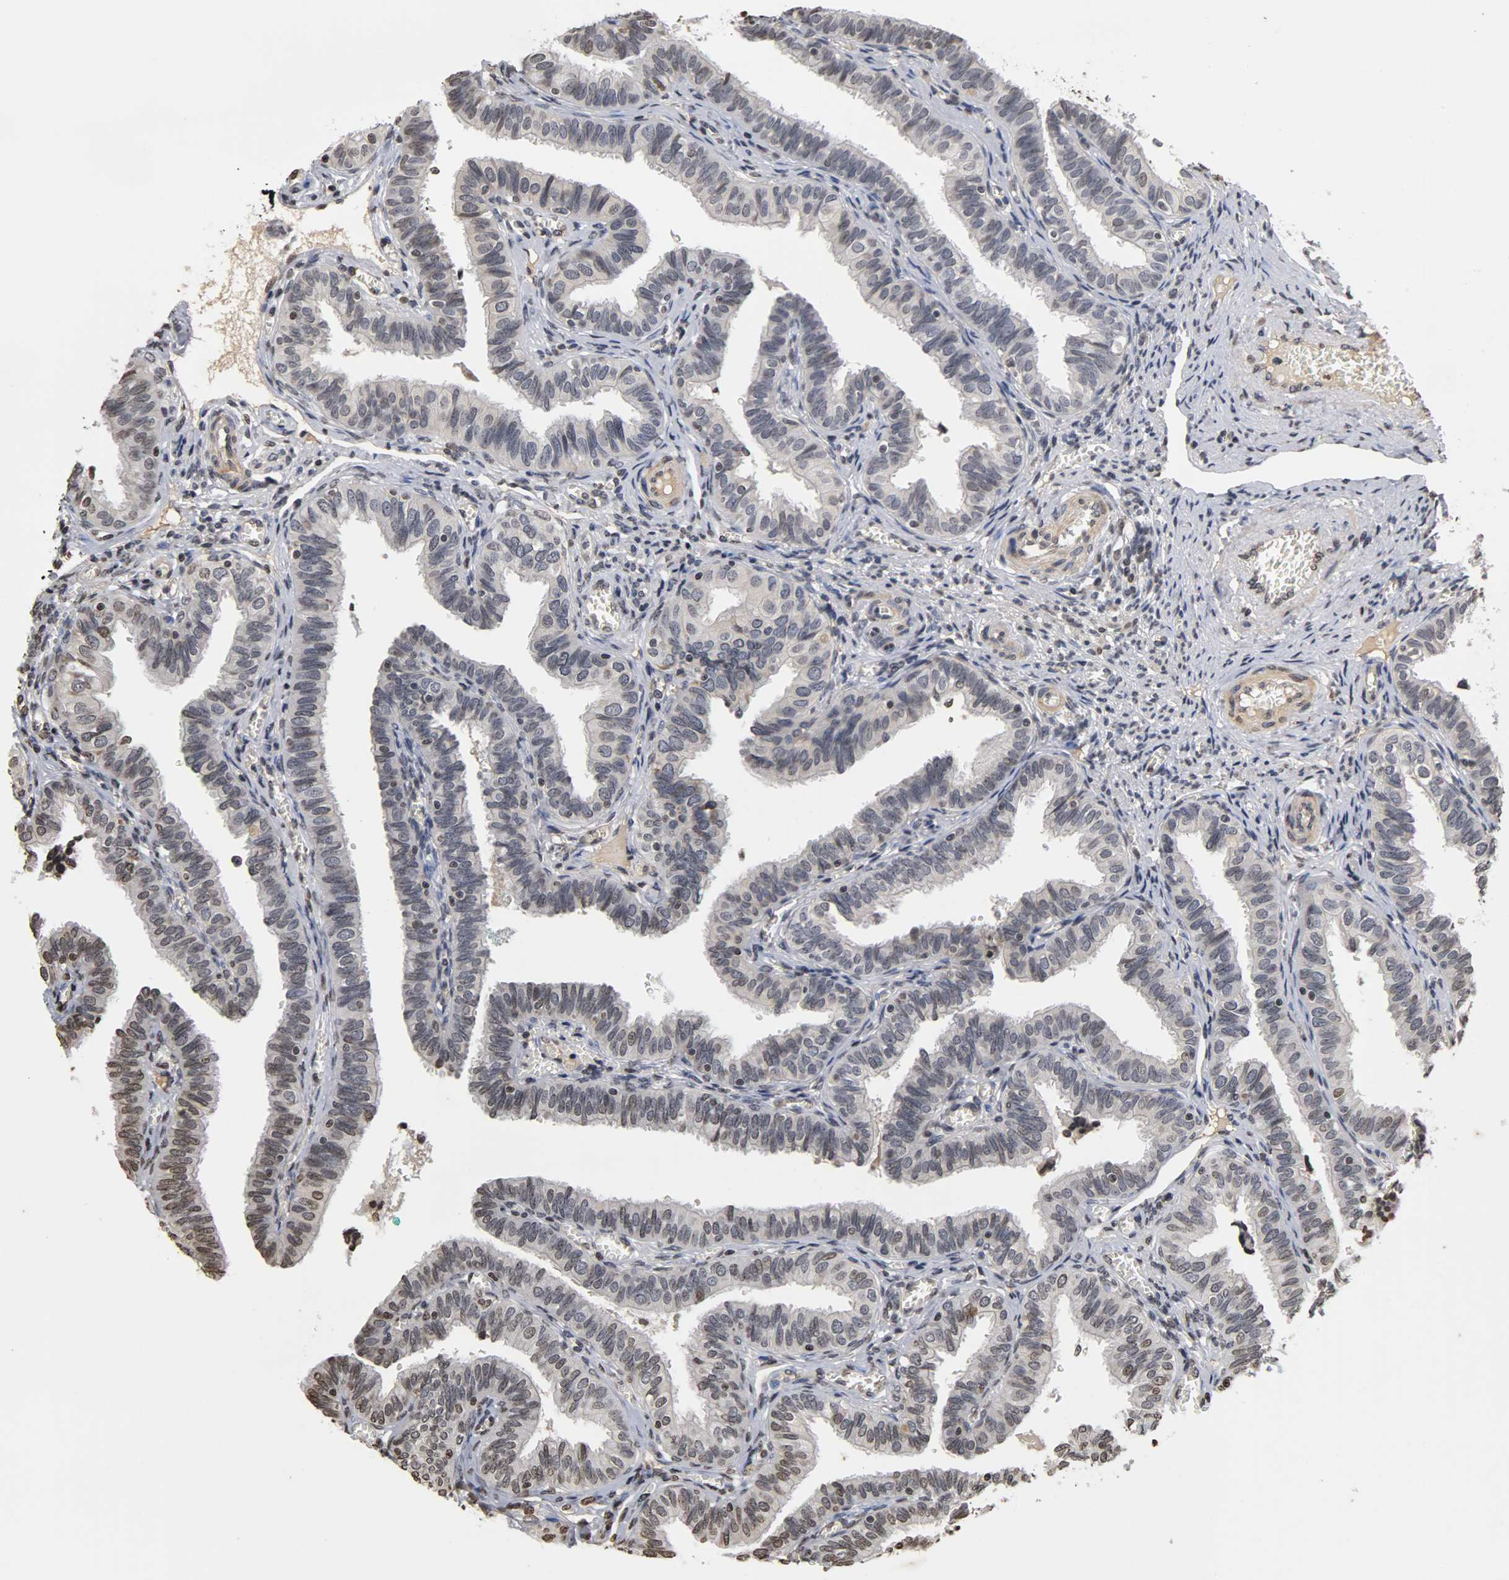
{"staining": {"intensity": "moderate", "quantity": "25%-75%", "location": "nuclear"}, "tissue": "fallopian tube", "cell_type": "Glandular cells", "image_type": "normal", "snomed": [{"axis": "morphology", "description": "Normal tissue, NOS"}, {"axis": "topography", "description": "Fallopian tube"}], "caption": "The image demonstrates immunohistochemical staining of unremarkable fallopian tube. There is moderate nuclear expression is seen in about 25%-75% of glandular cells.", "gene": "ERCC2", "patient": {"sex": "female", "age": 46}}